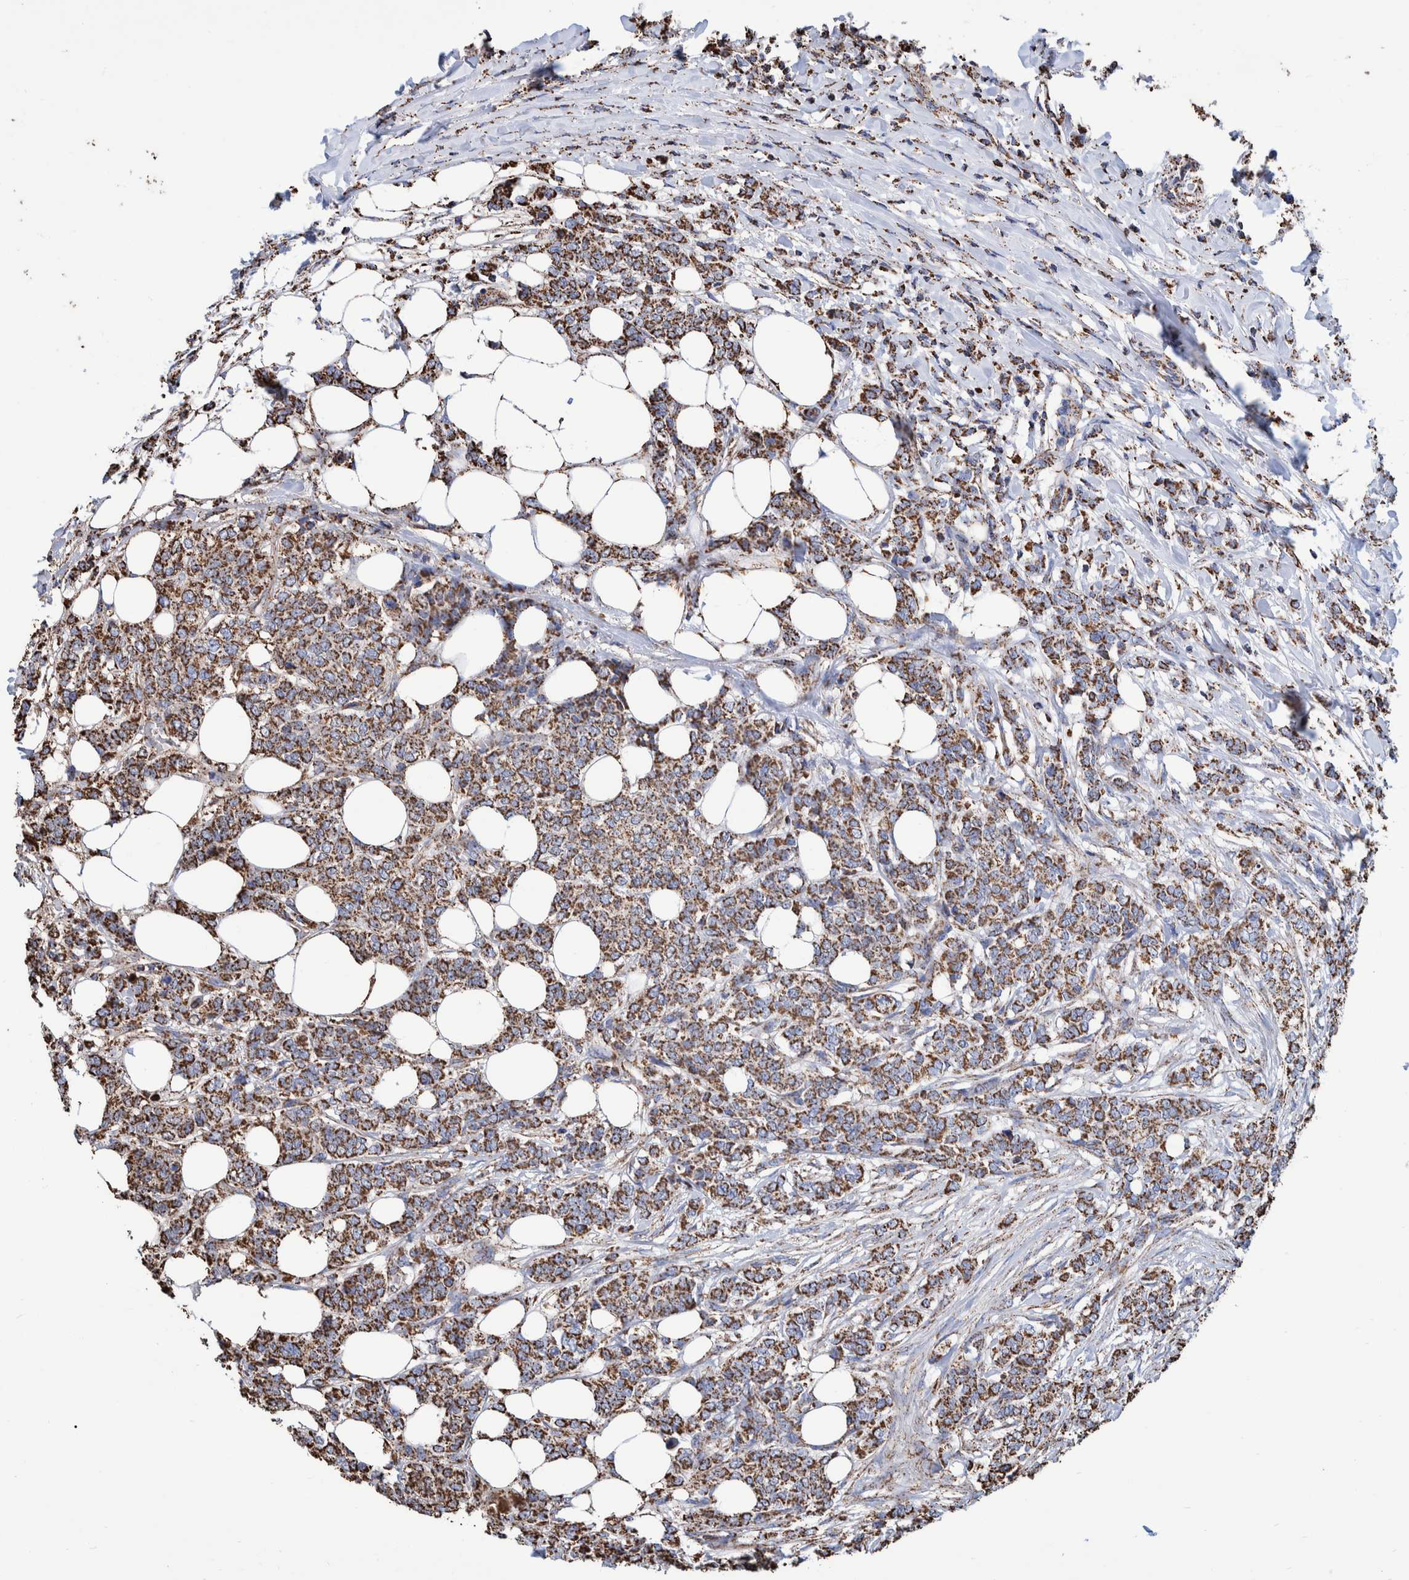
{"staining": {"intensity": "strong", "quantity": ">75%", "location": "cytoplasmic/membranous"}, "tissue": "breast cancer", "cell_type": "Tumor cells", "image_type": "cancer", "snomed": [{"axis": "morphology", "description": "Lobular carcinoma"}, {"axis": "topography", "description": "Skin"}, {"axis": "topography", "description": "Breast"}], "caption": "Breast cancer (lobular carcinoma) was stained to show a protein in brown. There is high levels of strong cytoplasmic/membranous positivity in about >75% of tumor cells.", "gene": "VPS26C", "patient": {"sex": "female", "age": 46}}